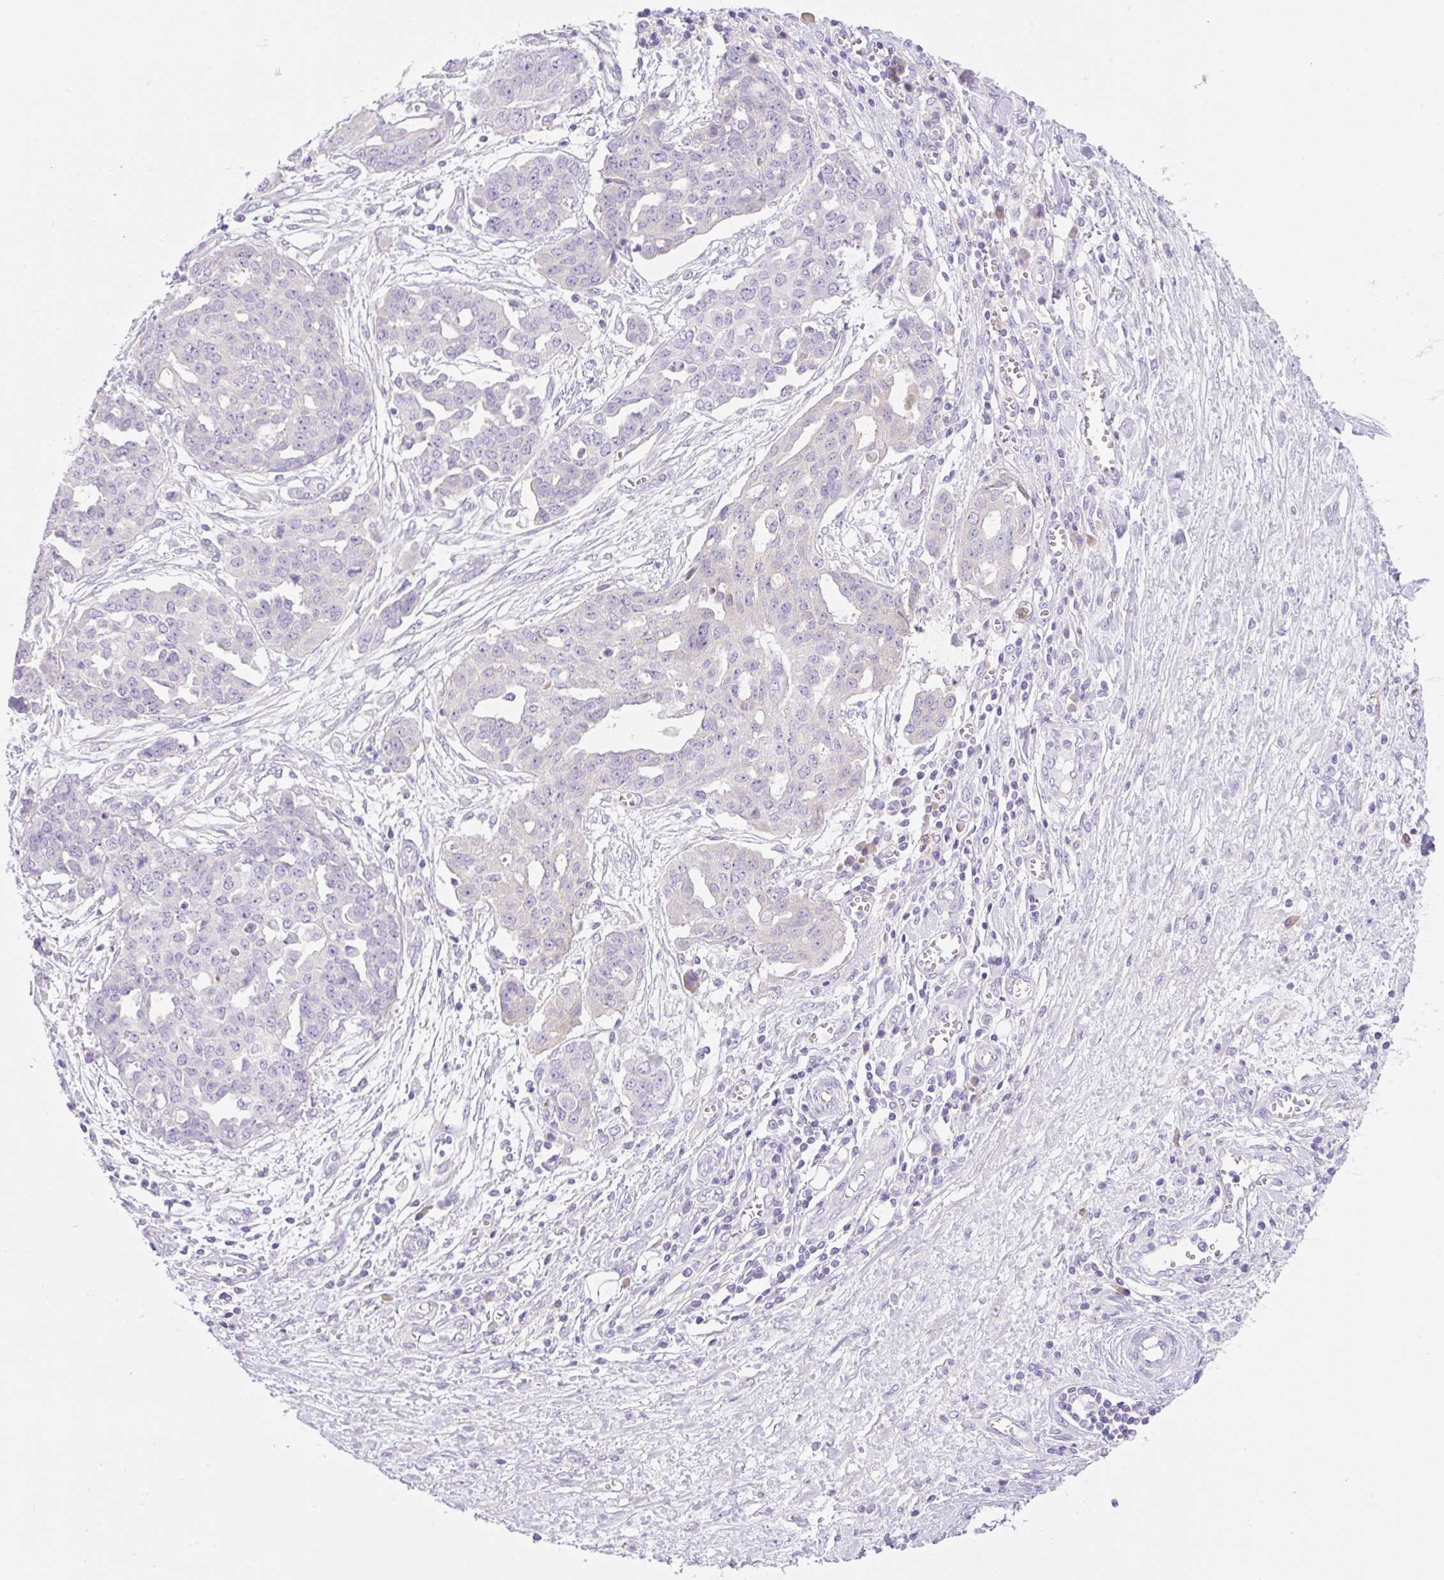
{"staining": {"intensity": "negative", "quantity": "none", "location": "none"}, "tissue": "ovarian cancer", "cell_type": "Tumor cells", "image_type": "cancer", "snomed": [{"axis": "morphology", "description": "Cystadenocarcinoma, serous, NOS"}, {"axis": "topography", "description": "Soft tissue"}, {"axis": "topography", "description": "Ovary"}], "caption": "A high-resolution photomicrograph shows immunohistochemistry (IHC) staining of ovarian cancer, which demonstrates no significant staining in tumor cells.", "gene": "DENND5A", "patient": {"sex": "female", "age": 57}}